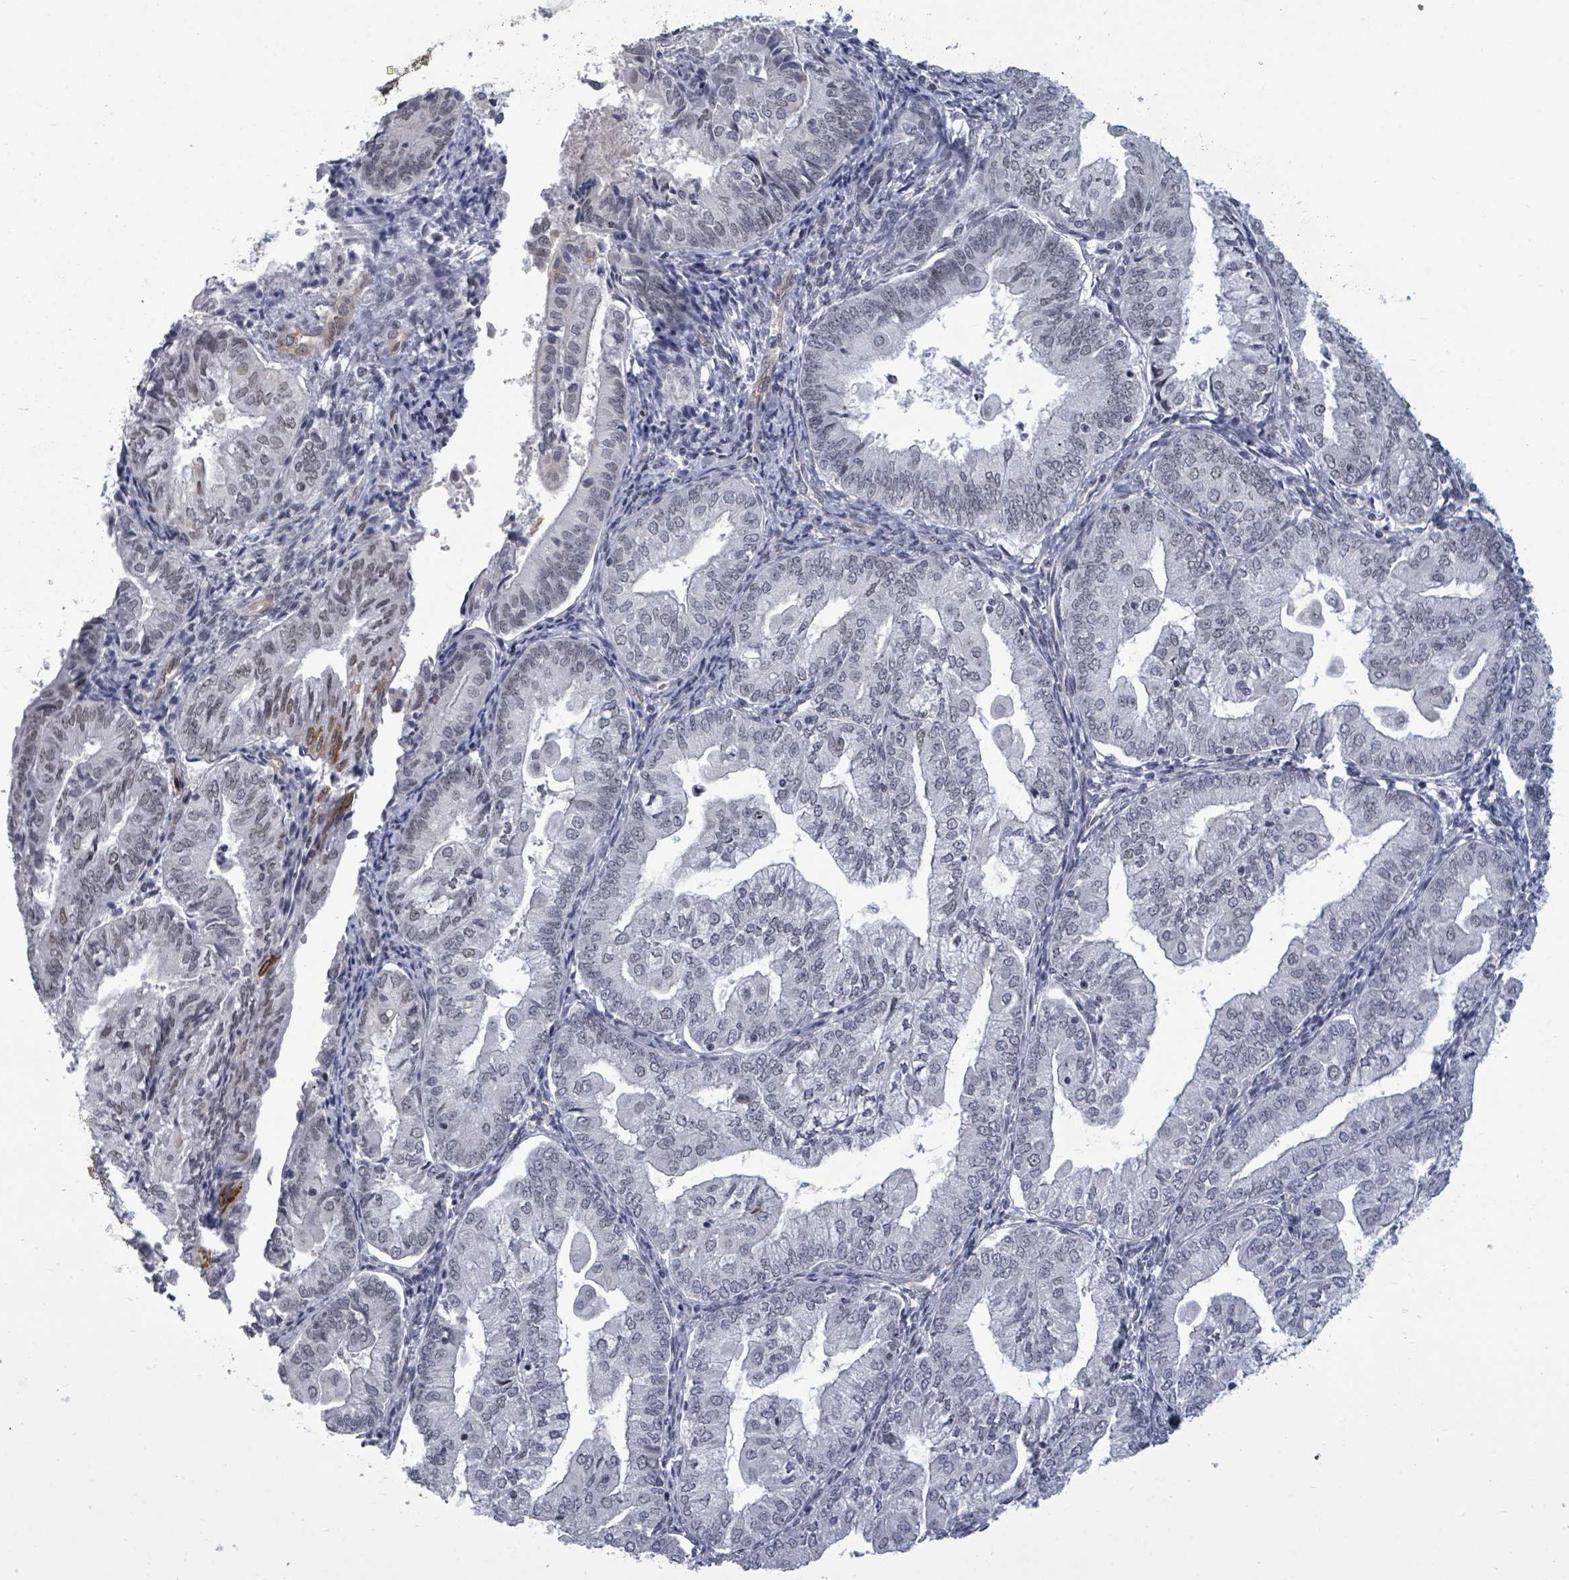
{"staining": {"intensity": "strong", "quantity": "<25%", "location": "cytoplasmic/membranous,nuclear"}, "tissue": "endometrial cancer", "cell_type": "Tumor cells", "image_type": "cancer", "snomed": [{"axis": "morphology", "description": "Adenocarcinoma, NOS"}, {"axis": "topography", "description": "Endometrium"}], "caption": "Protein expression analysis of endometrial adenocarcinoma demonstrates strong cytoplasmic/membranous and nuclear expression in approximately <25% of tumor cells.", "gene": "ERCC5", "patient": {"sex": "female", "age": 55}}